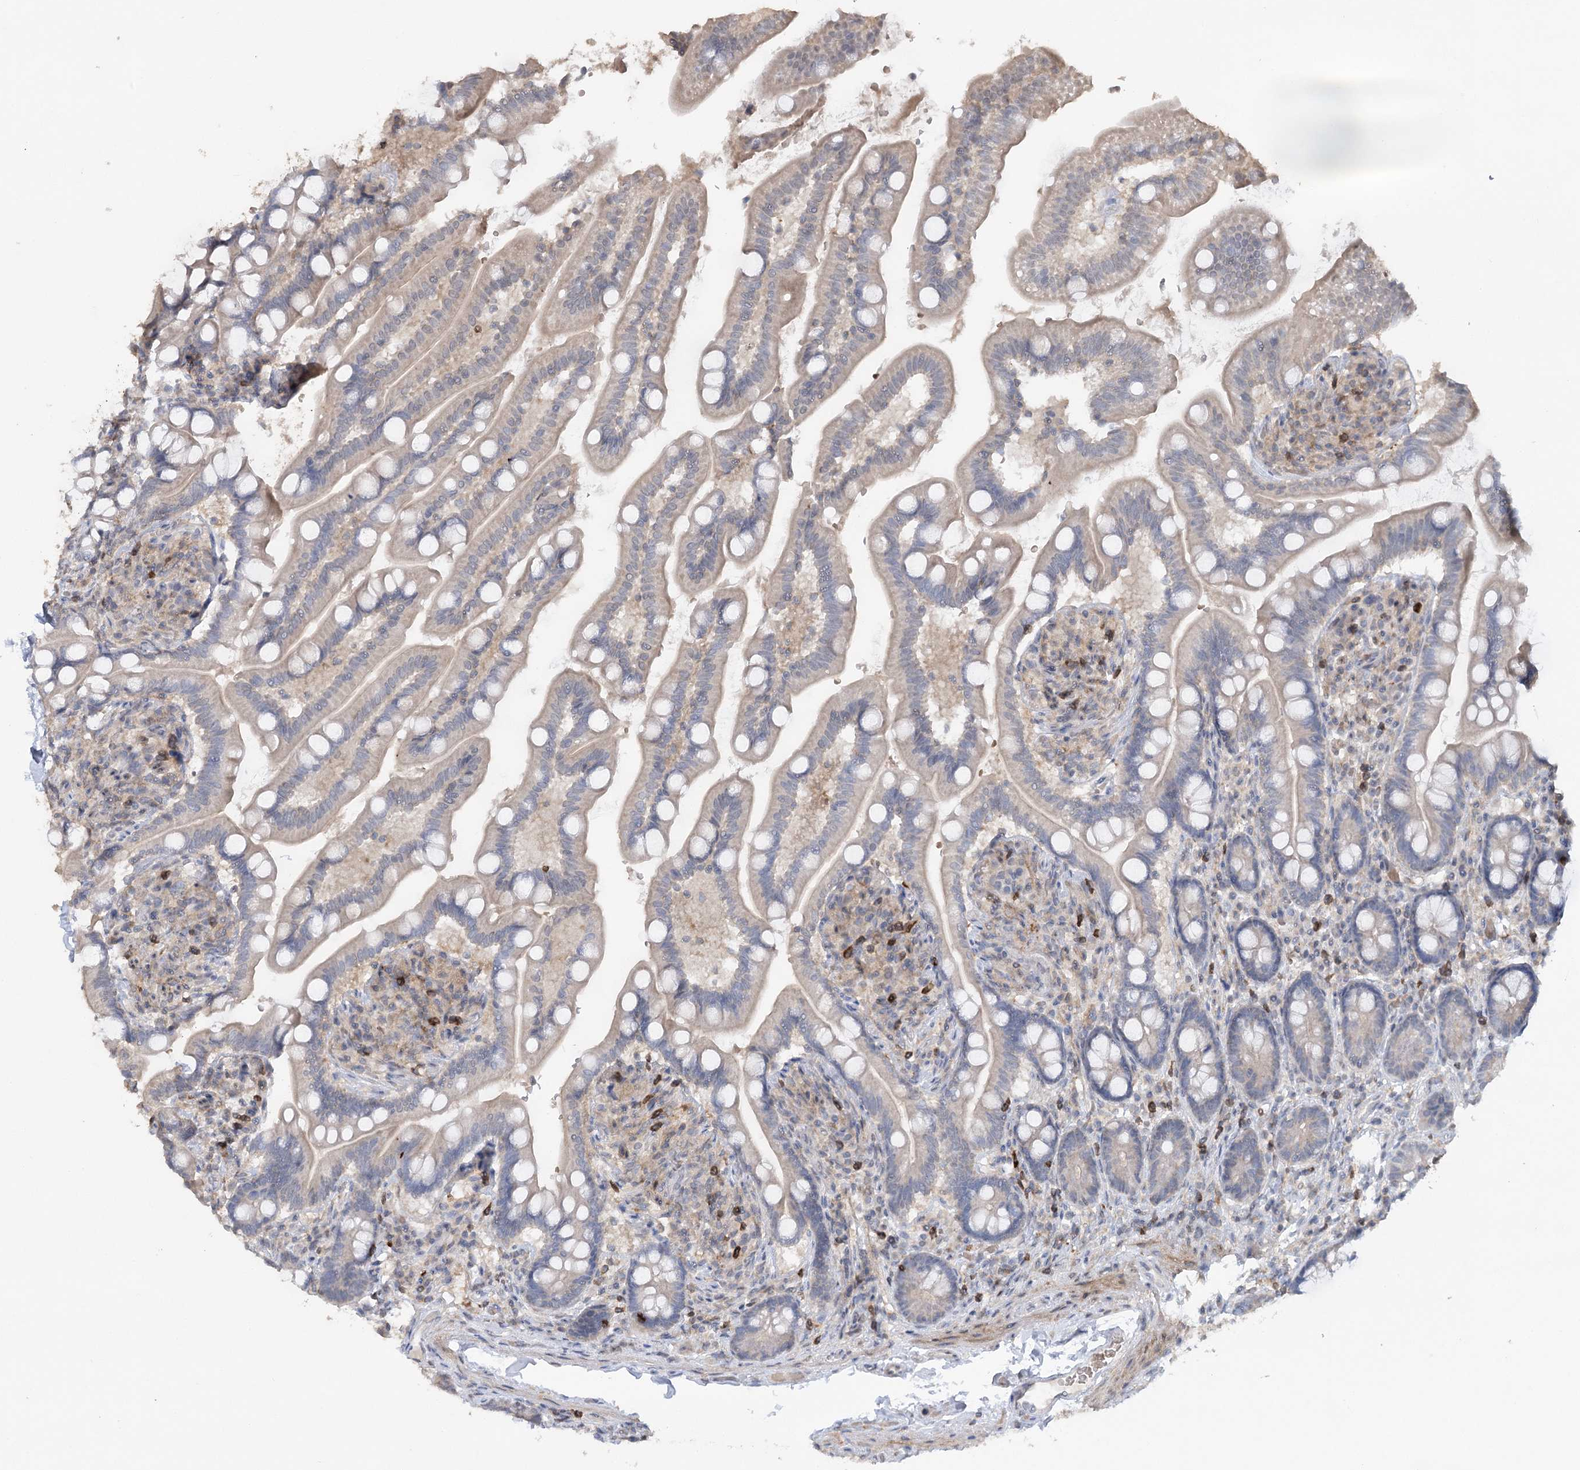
{"staining": {"intensity": "moderate", "quantity": "<25%", "location": "cytoplasmic/membranous"}, "tissue": "small intestine", "cell_type": "Glandular cells", "image_type": "normal", "snomed": [{"axis": "morphology", "description": "Normal tissue, NOS"}, {"axis": "topography", "description": "Small intestine"}], "caption": "Immunohistochemical staining of normal human small intestine displays low levels of moderate cytoplasmic/membranous staining in approximately <25% of glandular cells.", "gene": "TRAF3IP1", "patient": {"sex": "female", "age": 64}}